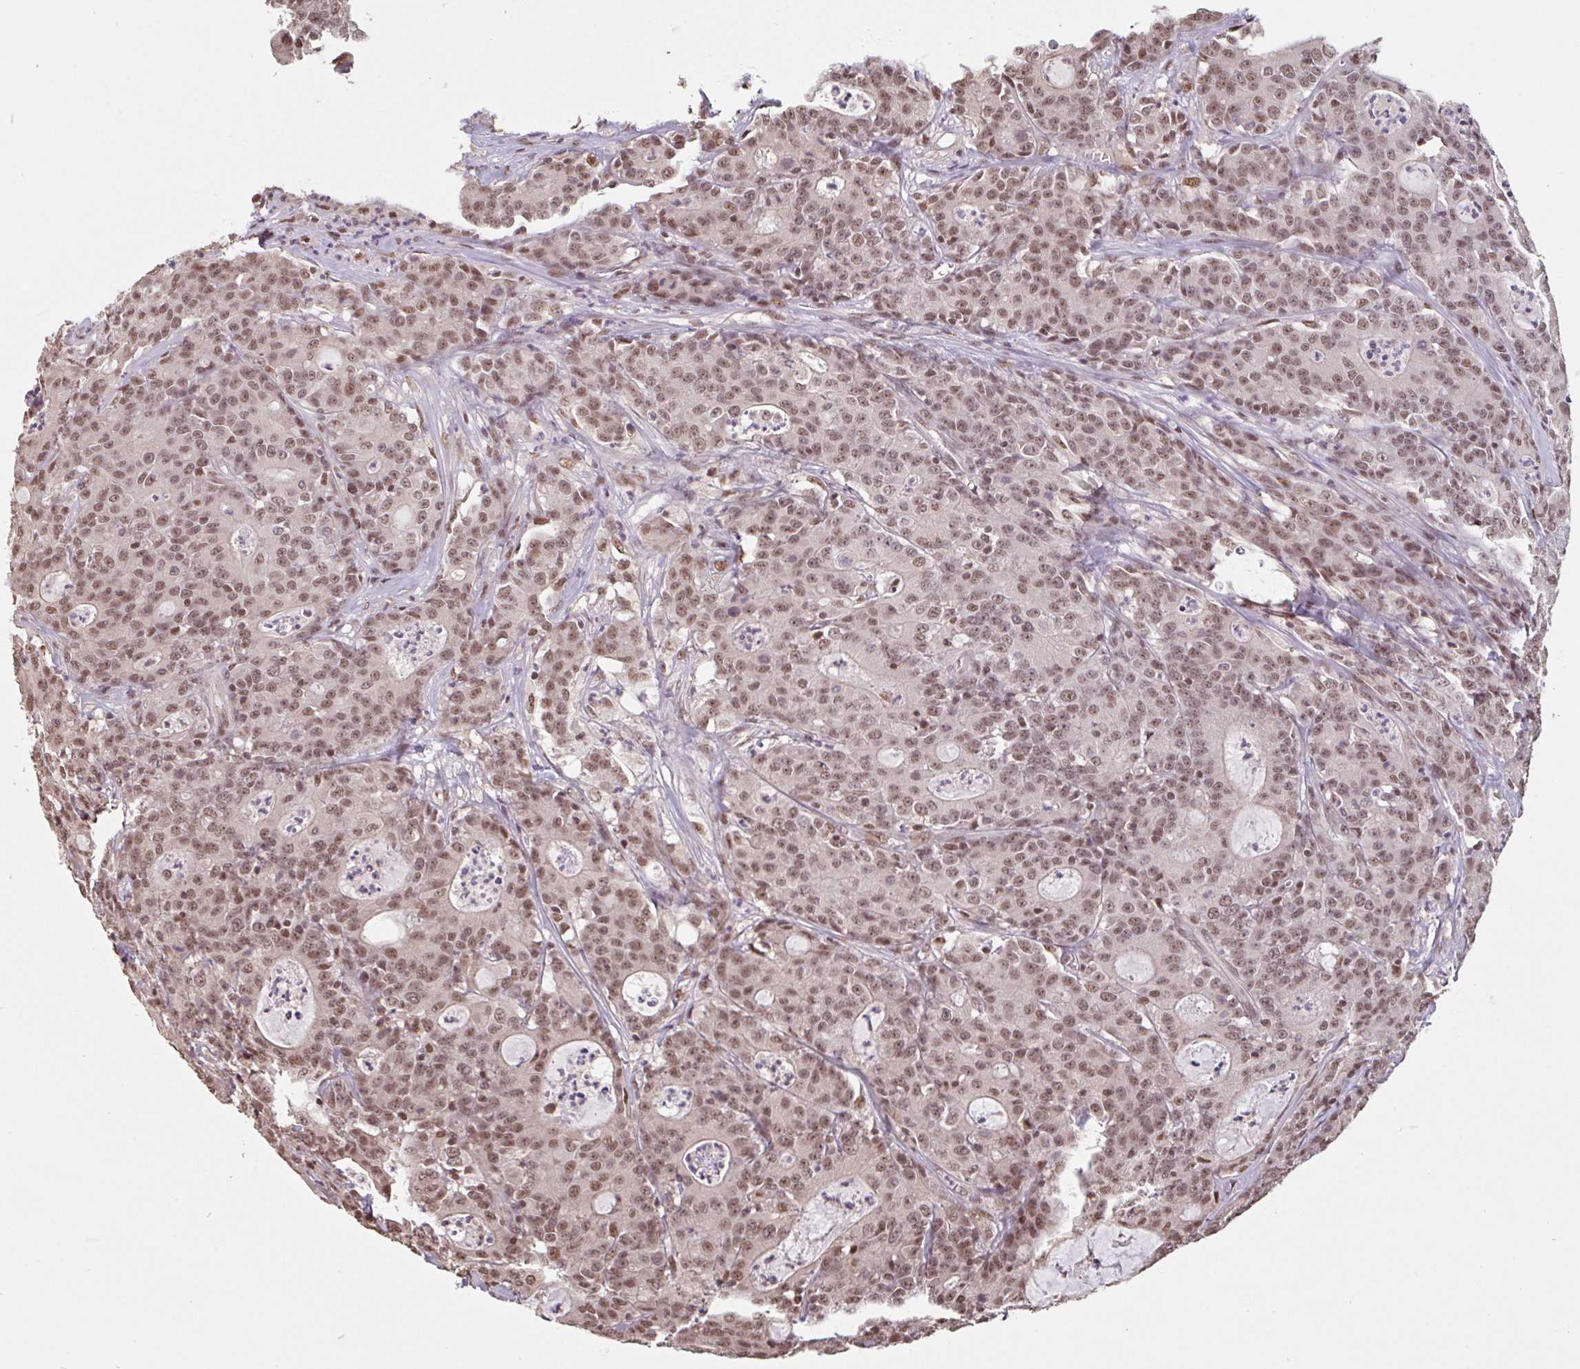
{"staining": {"intensity": "moderate", "quantity": ">75%", "location": "nuclear"}, "tissue": "colorectal cancer", "cell_type": "Tumor cells", "image_type": "cancer", "snomed": [{"axis": "morphology", "description": "Adenocarcinoma, NOS"}, {"axis": "topography", "description": "Colon"}], "caption": "Tumor cells show moderate nuclear staining in approximately >75% of cells in colorectal cancer (adenocarcinoma).", "gene": "DR1", "patient": {"sex": "male", "age": 83}}